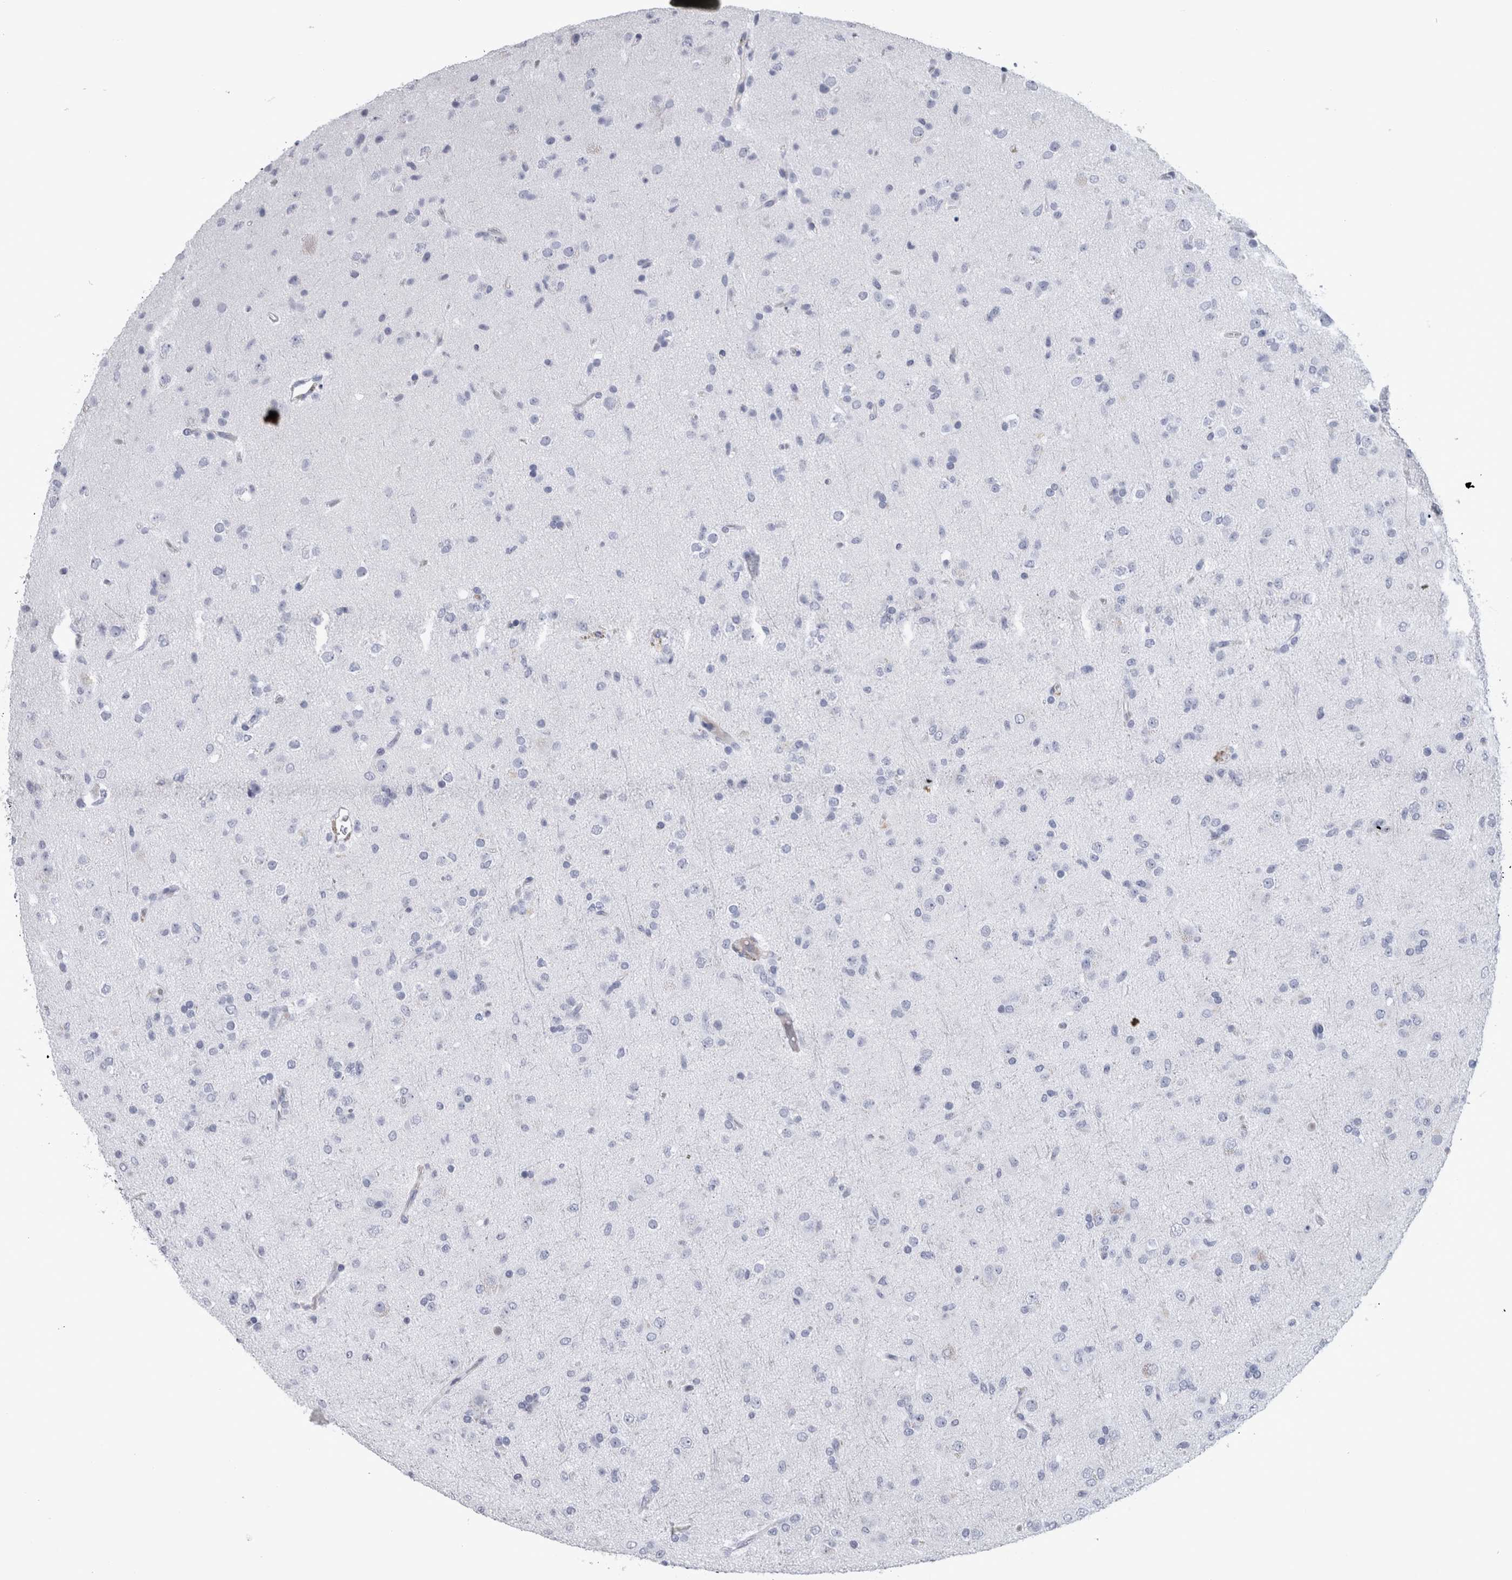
{"staining": {"intensity": "negative", "quantity": "none", "location": "none"}, "tissue": "glioma", "cell_type": "Tumor cells", "image_type": "cancer", "snomed": [{"axis": "morphology", "description": "Glioma, malignant, Low grade"}, {"axis": "topography", "description": "Brain"}], "caption": "DAB (3,3'-diaminobenzidine) immunohistochemical staining of malignant glioma (low-grade) shows no significant staining in tumor cells.", "gene": "PAX5", "patient": {"sex": "male", "age": 65}}